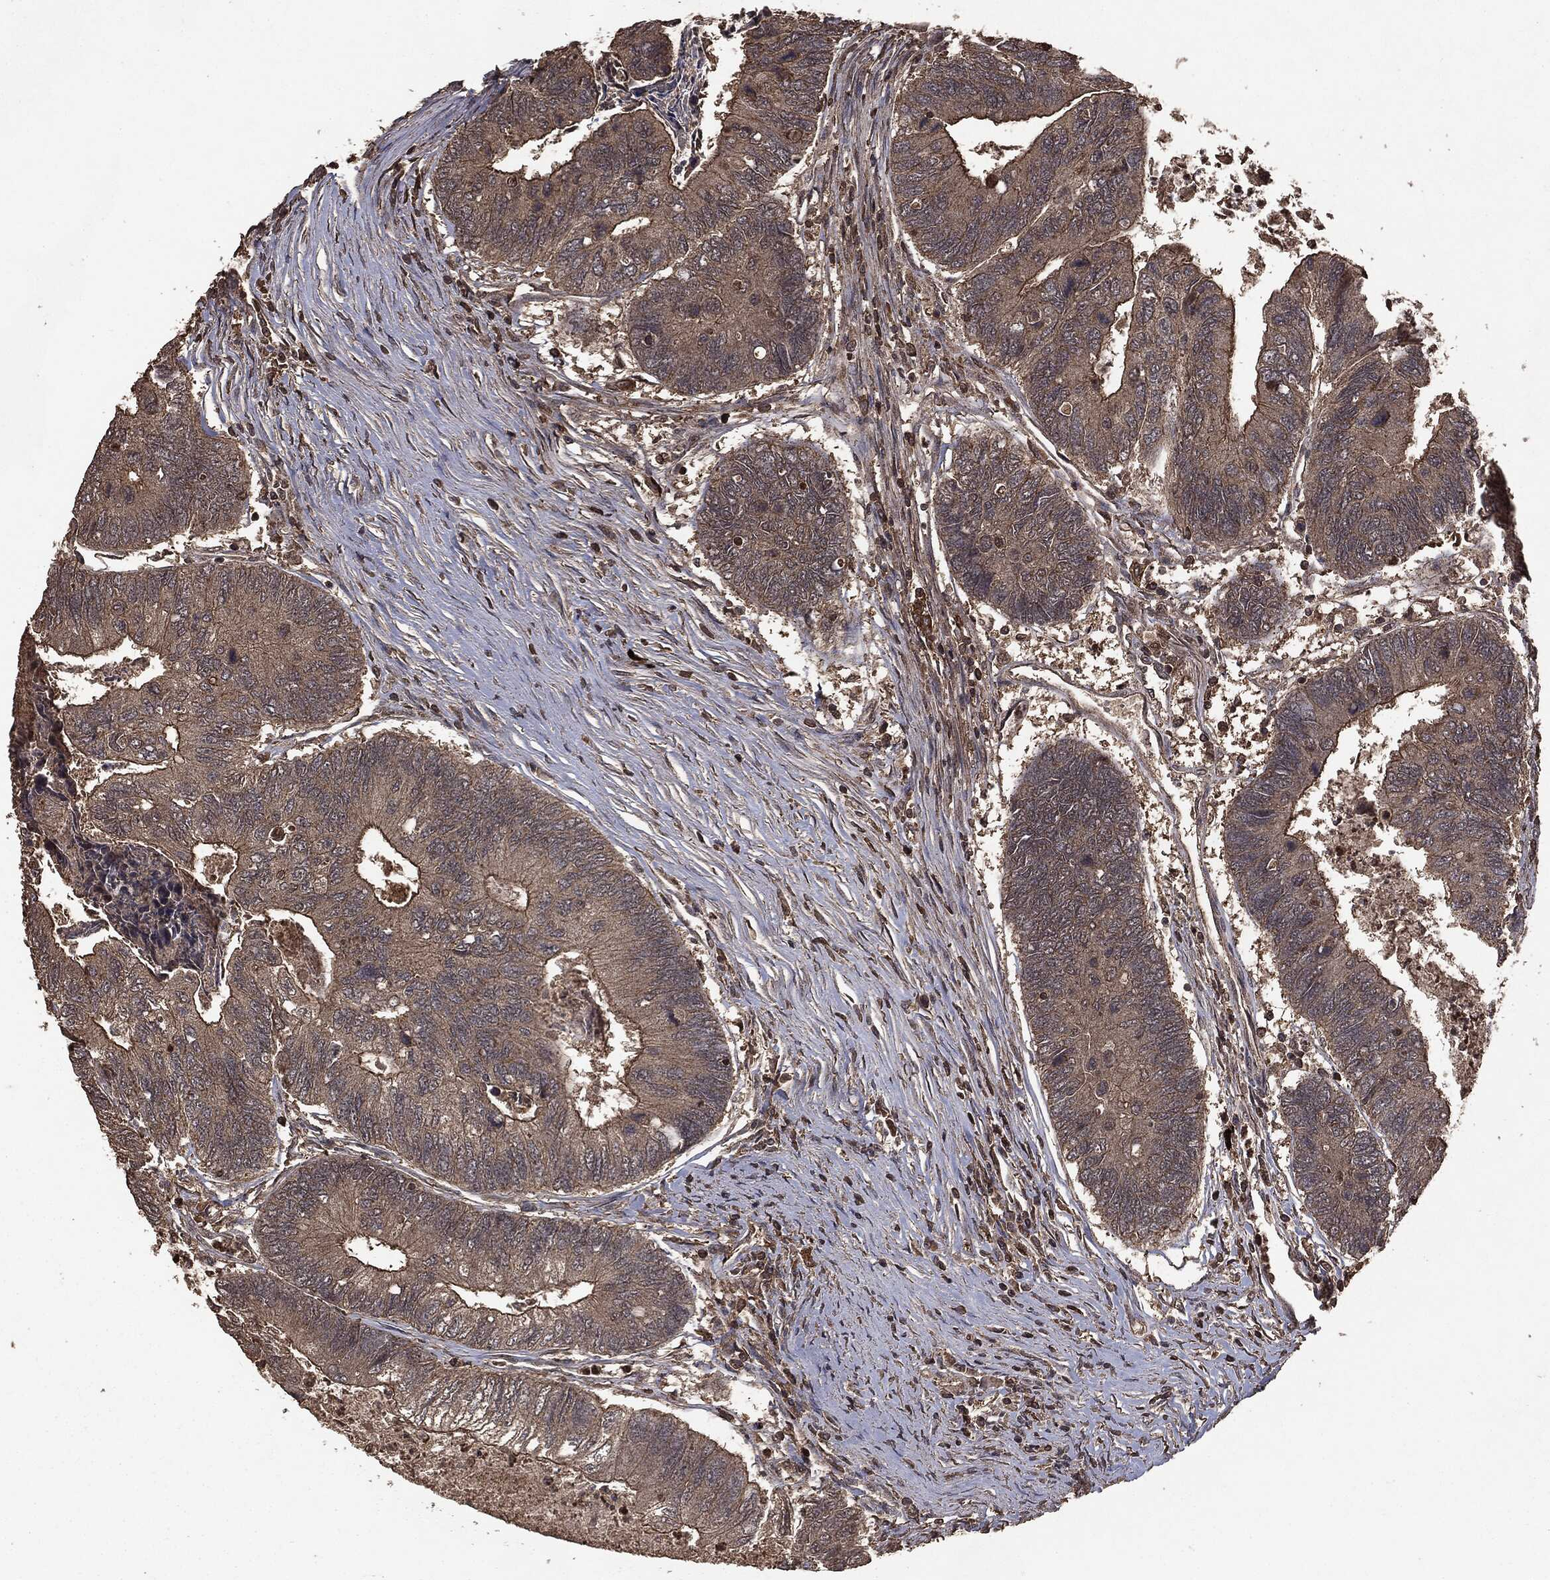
{"staining": {"intensity": "weak", "quantity": ">75%", "location": "cytoplasmic/membranous"}, "tissue": "colorectal cancer", "cell_type": "Tumor cells", "image_type": "cancer", "snomed": [{"axis": "morphology", "description": "Adenocarcinoma, NOS"}, {"axis": "topography", "description": "Colon"}], "caption": "A brown stain shows weak cytoplasmic/membranous expression of a protein in human adenocarcinoma (colorectal) tumor cells.", "gene": "NME1", "patient": {"sex": "female", "age": 67}}